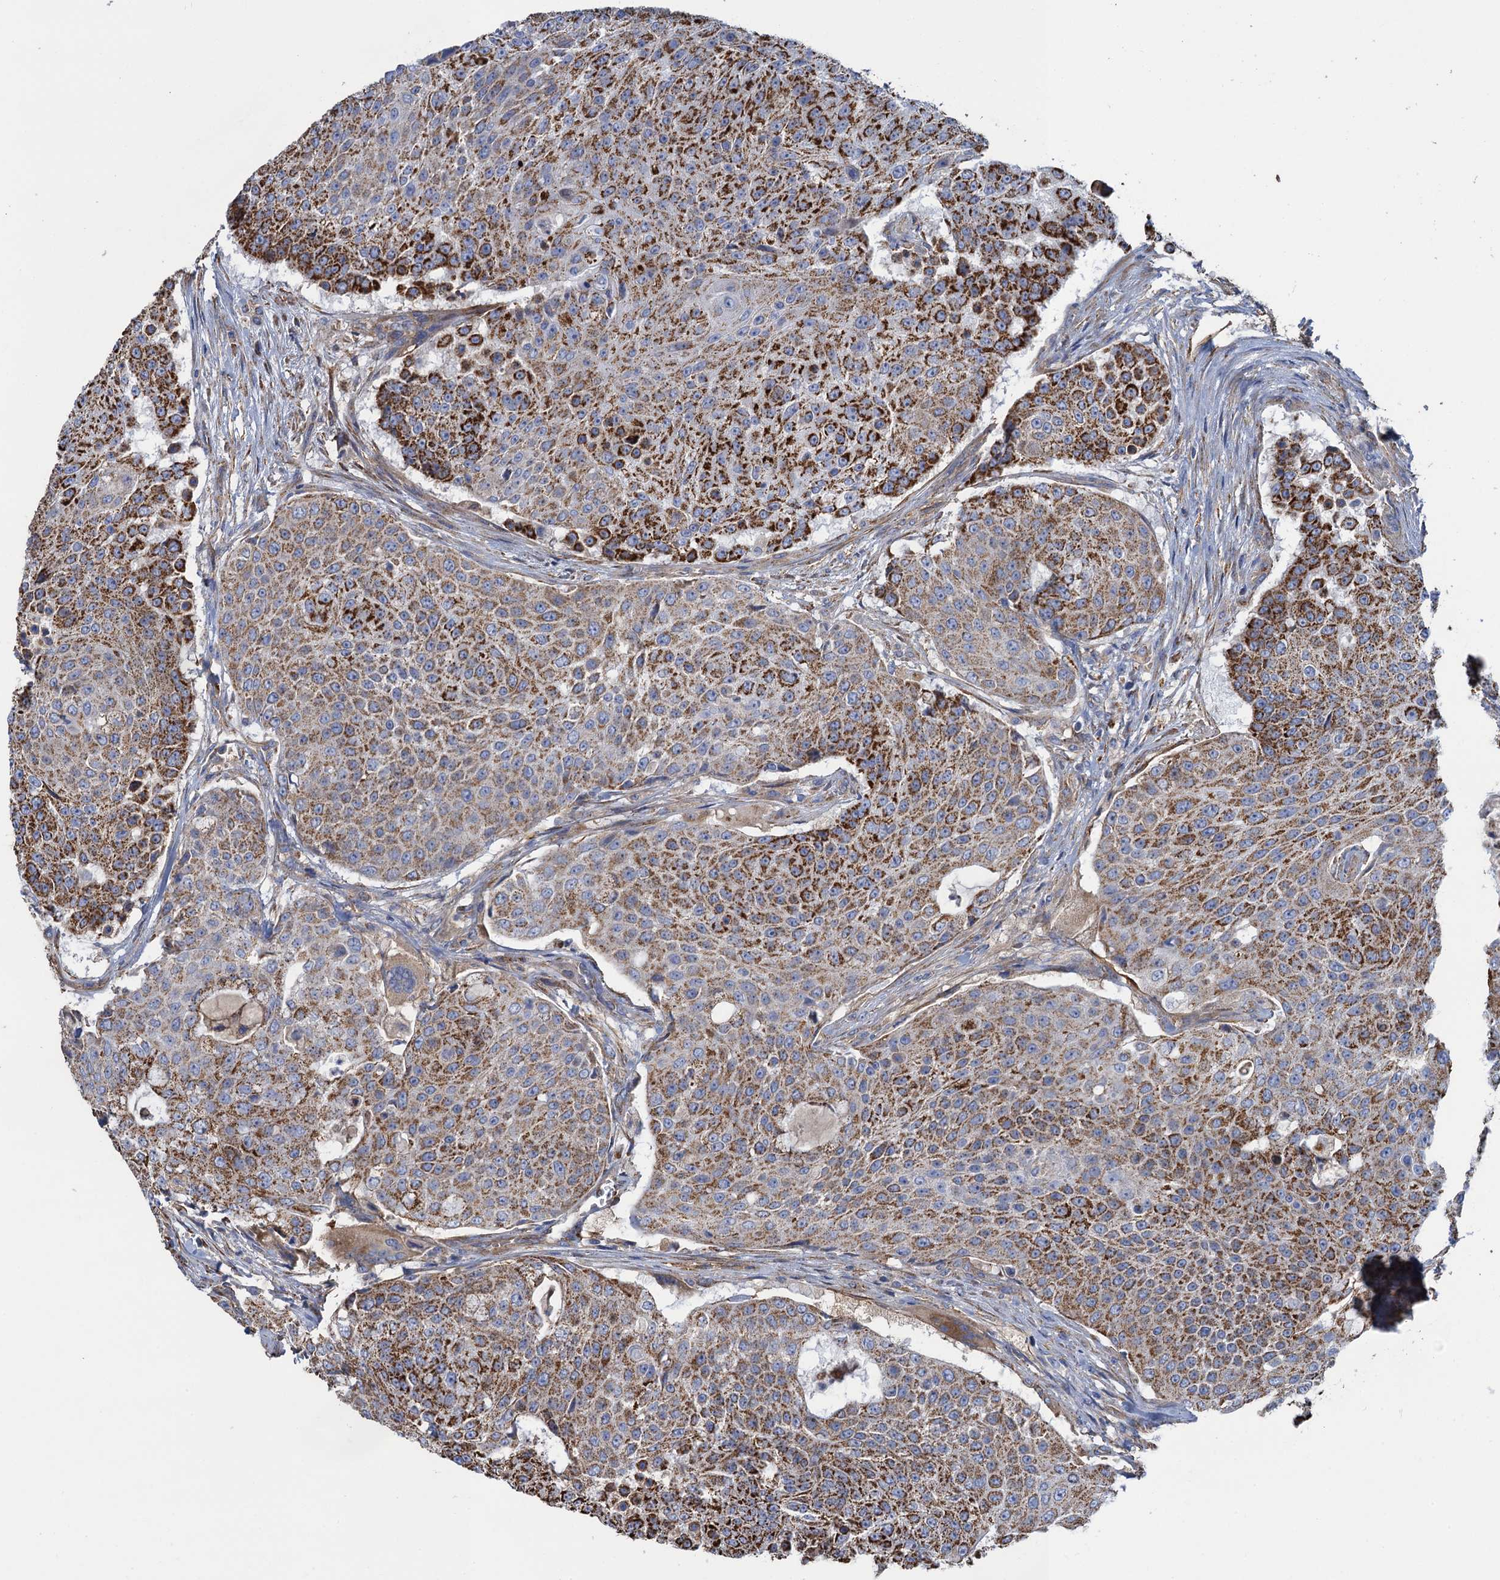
{"staining": {"intensity": "strong", "quantity": "25%-75%", "location": "cytoplasmic/membranous"}, "tissue": "urothelial cancer", "cell_type": "Tumor cells", "image_type": "cancer", "snomed": [{"axis": "morphology", "description": "Urothelial carcinoma, High grade"}, {"axis": "topography", "description": "Urinary bladder"}], "caption": "High-grade urothelial carcinoma stained with a brown dye demonstrates strong cytoplasmic/membranous positive staining in approximately 25%-75% of tumor cells.", "gene": "GCSH", "patient": {"sex": "female", "age": 63}}